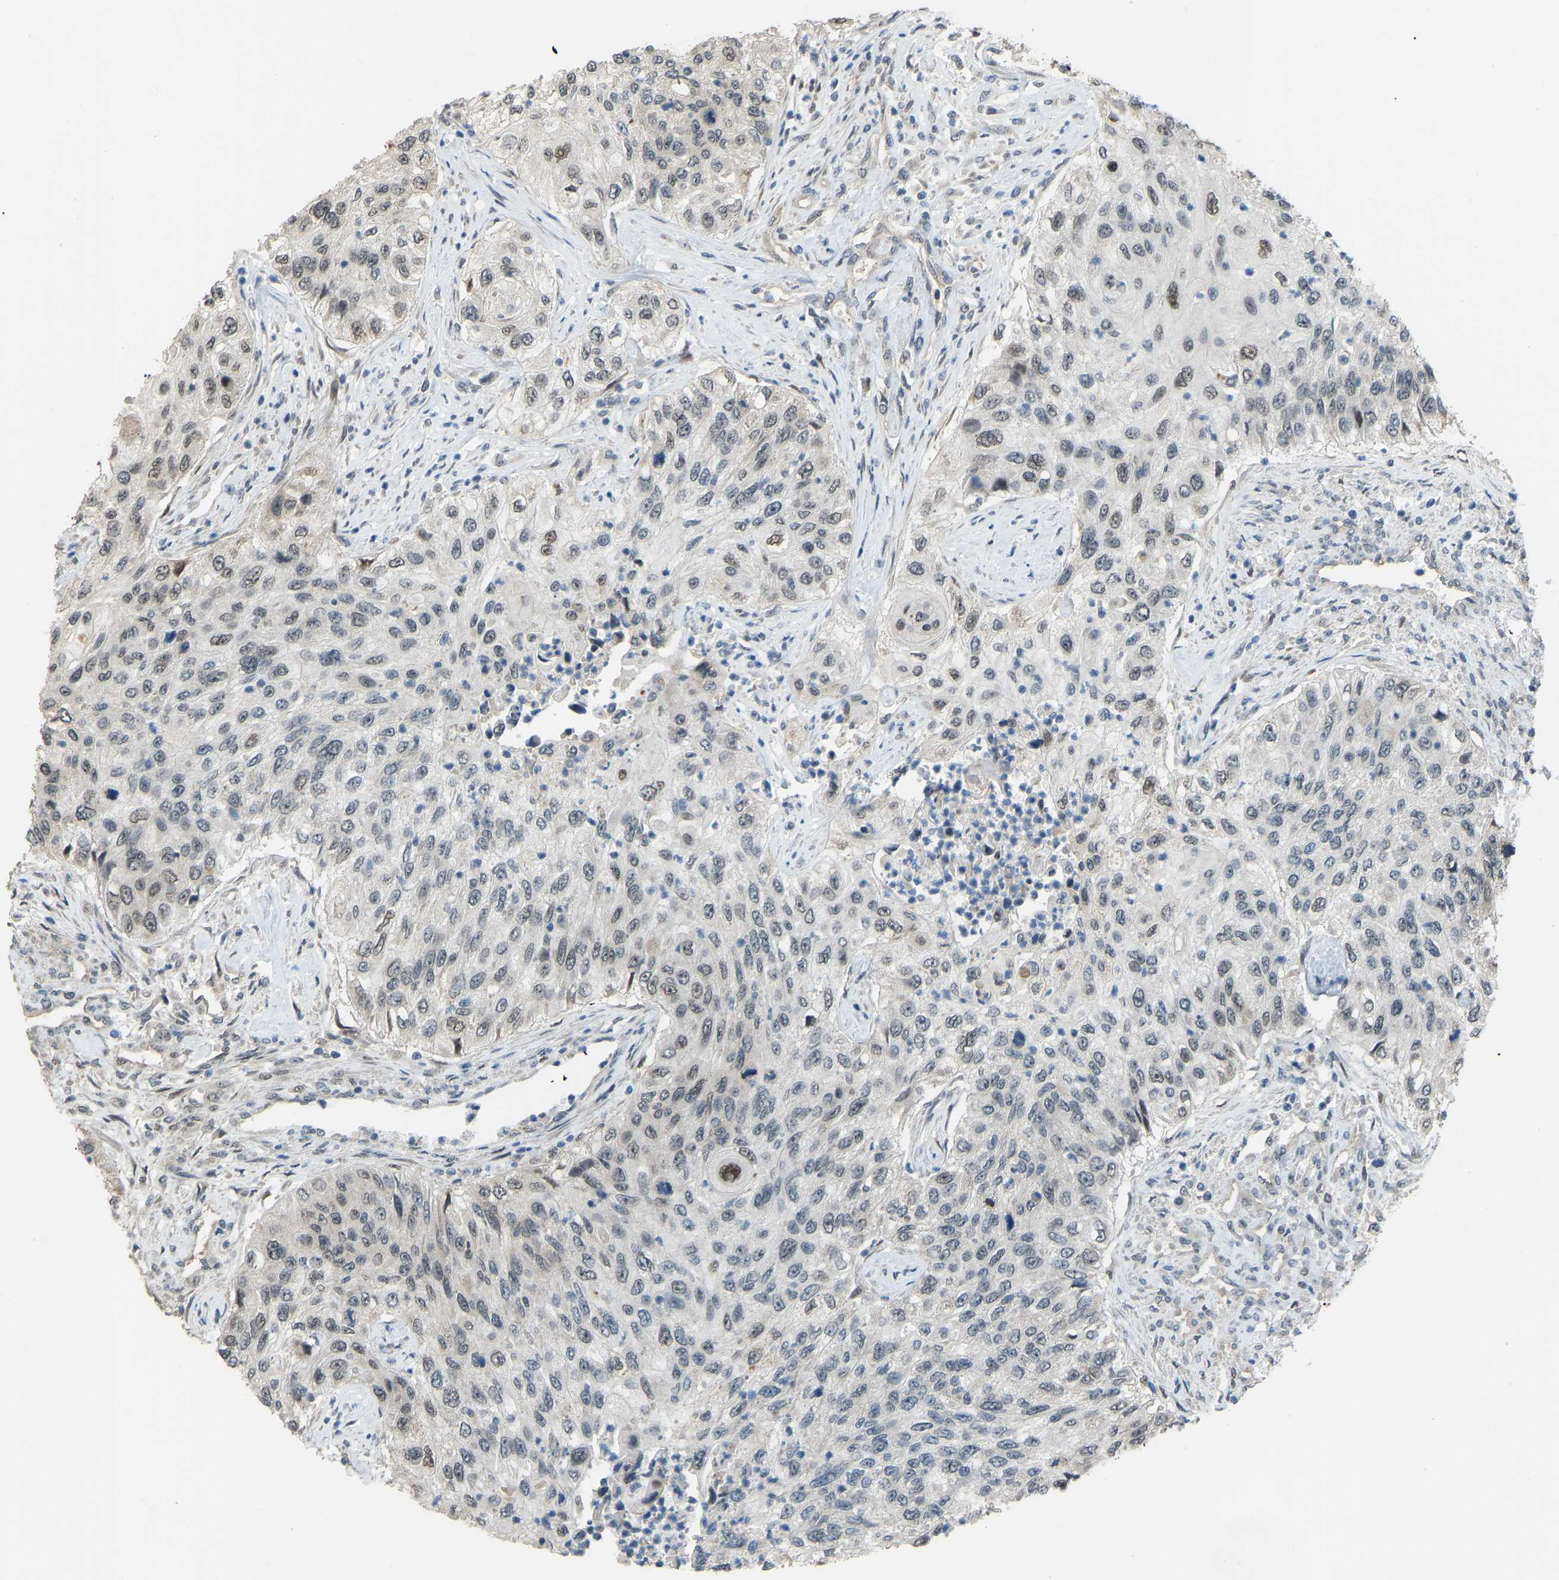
{"staining": {"intensity": "weak", "quantity": "25%-75%", "location": "nuclear"}, "tissue": "urothelial cancer", "cell_type": "Tumor cells", "image_type": "cancer", "snomed": [{"axis": "morphology", "description": "Urothelial carcinoma, High grade"}, {"axis": "topography", "description": "Urinary bladder"}], "caption": "Weak nuclear protein staining is appreciated in about 25%-75% of tumor cells in urothelial cancer. The protein is stained brown, and the nuclei are stained in blue (DAB (3,3'-diaminobenzidine) IHC with brightfield microscopy, high magnification).", "gene": "KPNA6", "patient": {"sex": "female", "age": 60}}